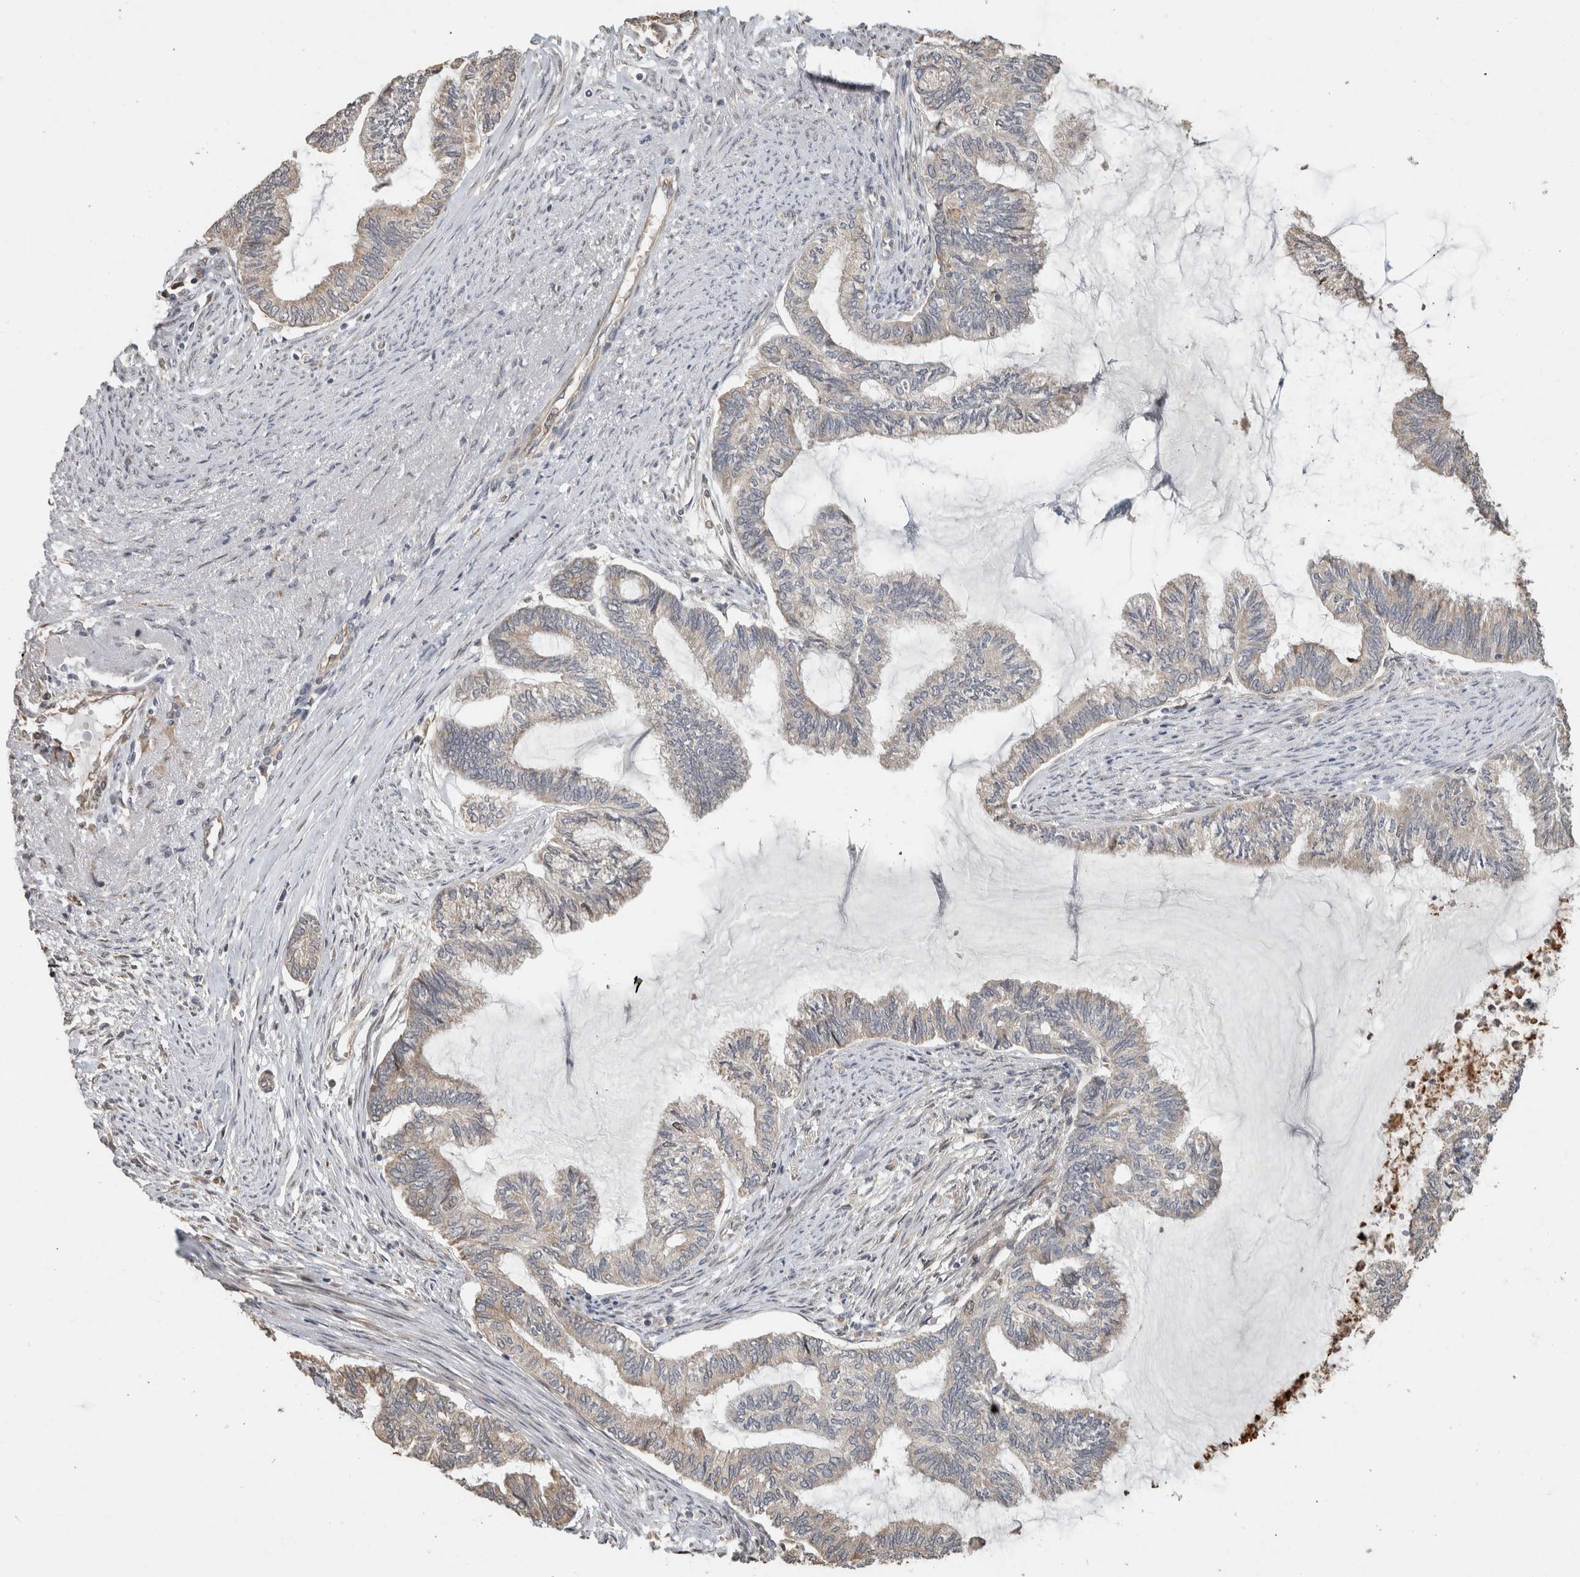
{"staining": {"intensity": "negative", "quantity": "none", "location": "none"}, "tissue": "endometrial cancer", "cell_type": "Tumor cells", "image_type": "cancer", "snomed": [{"axis": "morphology", "description": "Adenocarcinoma, NOS"}, {"axis": "topography", "description": "Endometrium"}], "caption": "There is no significant positivity in tumor cells of adenocarcinoma (endometrial). (DAB (3,3'-diaminobenzidine) immunohistochemistry (IHC) visualized using brightfield microscopy, high magnification).", "gene": "GINS4", "patient": {"sex": "female", "age": 86}}